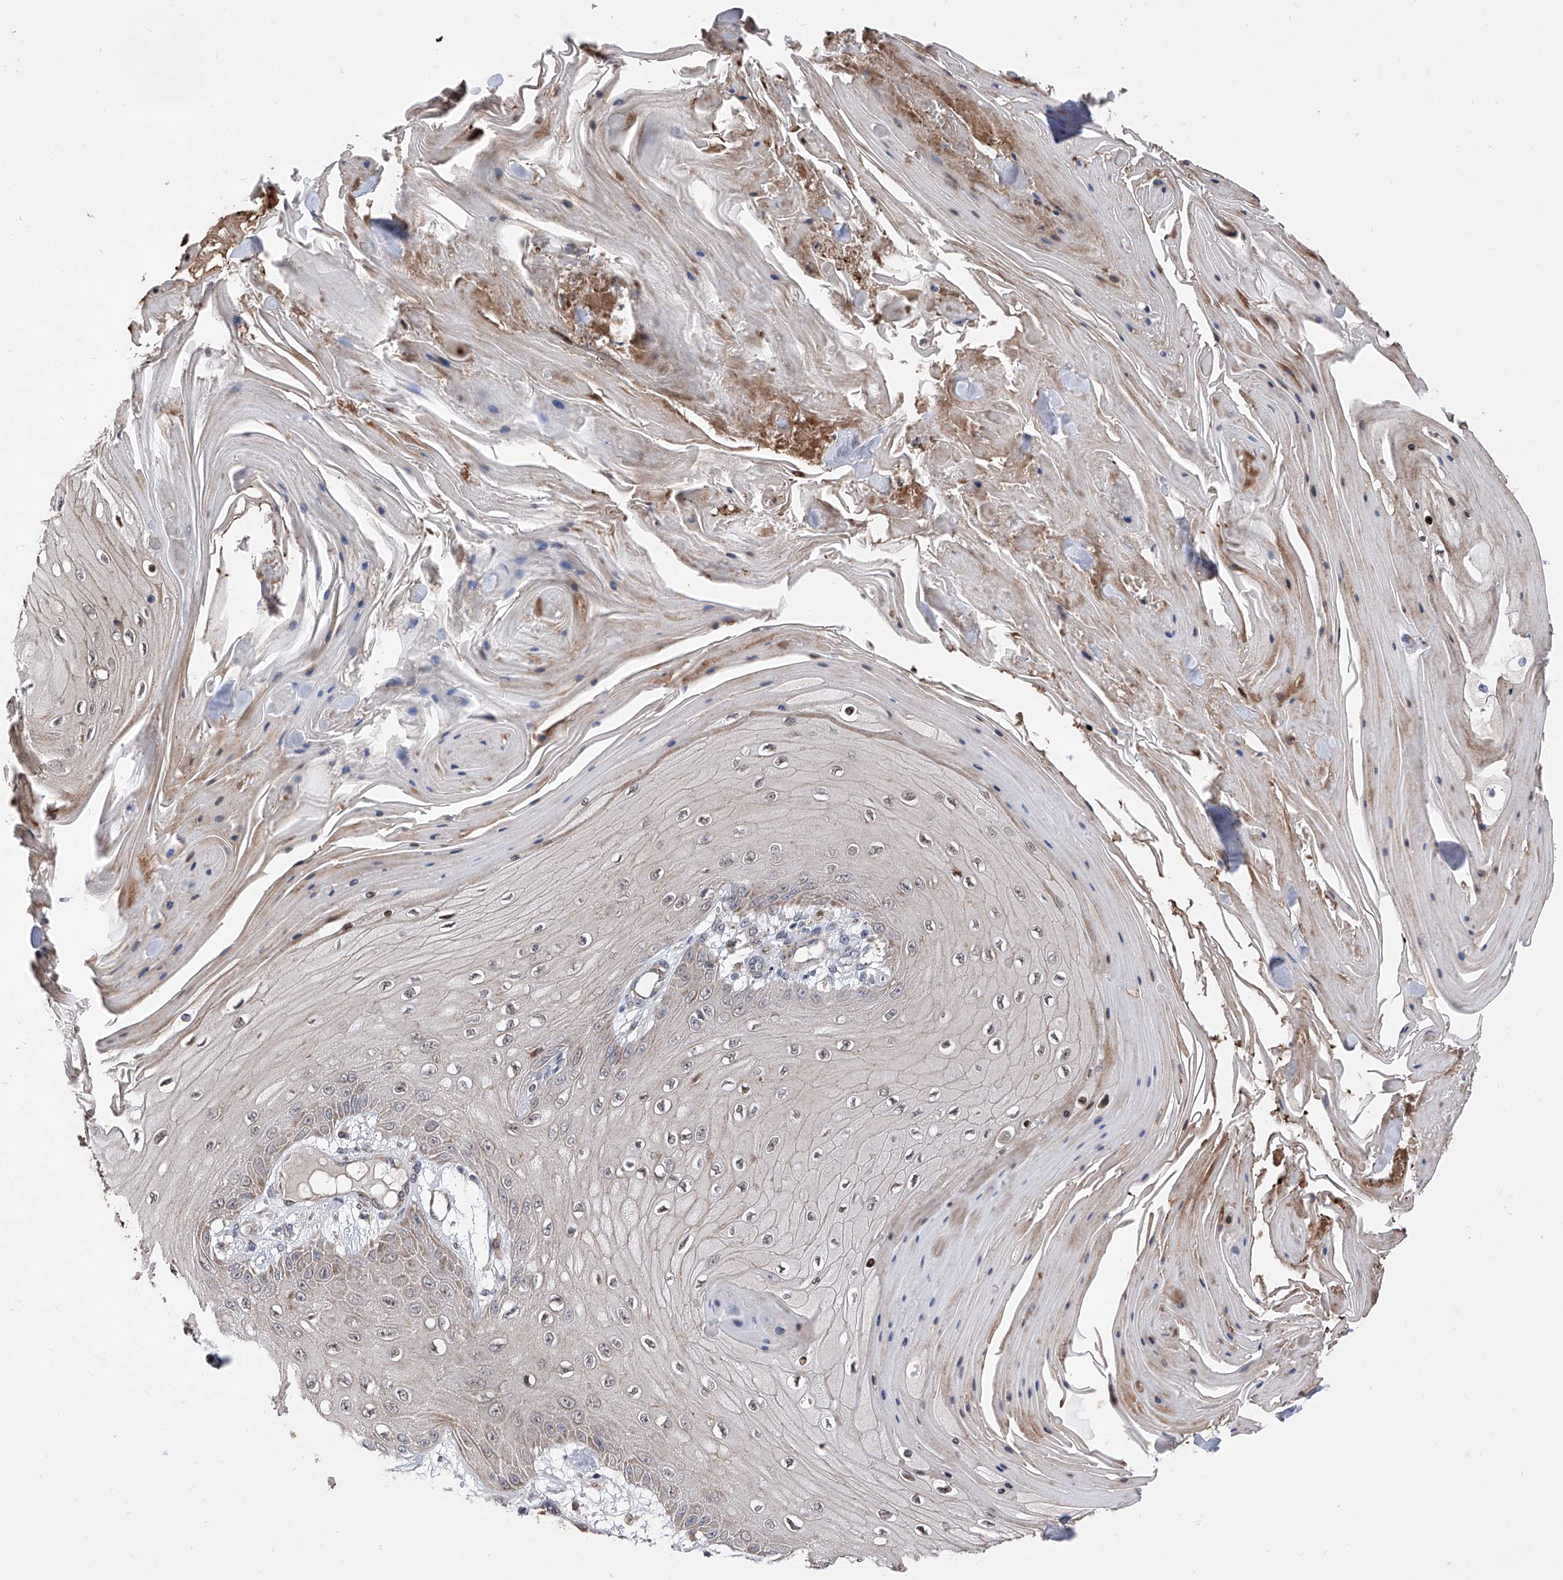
{"staining": {"intensity": "weak", "quantity": "<25%", "location": "cytoplasmic/membranous"}, "tissue": "skin cancer", "cell_type": "Tumor cells", "image_type": "cancer", "snomed": [{"axis": "morphology", "description": "Squamous cell carcinoma, NOS"}, {"axis": "topography", "description": "Skin"}], "caption": "DAB (3,3'-diaminobenzidine) immunohistochemical staining of human skin cancer shows no significant positivity in tumor cells. (DAB IHC visualized using brightfield microscopy, high magnification).", "gene": "FARP2", "patient": {"sex": "male", "age": 74}}